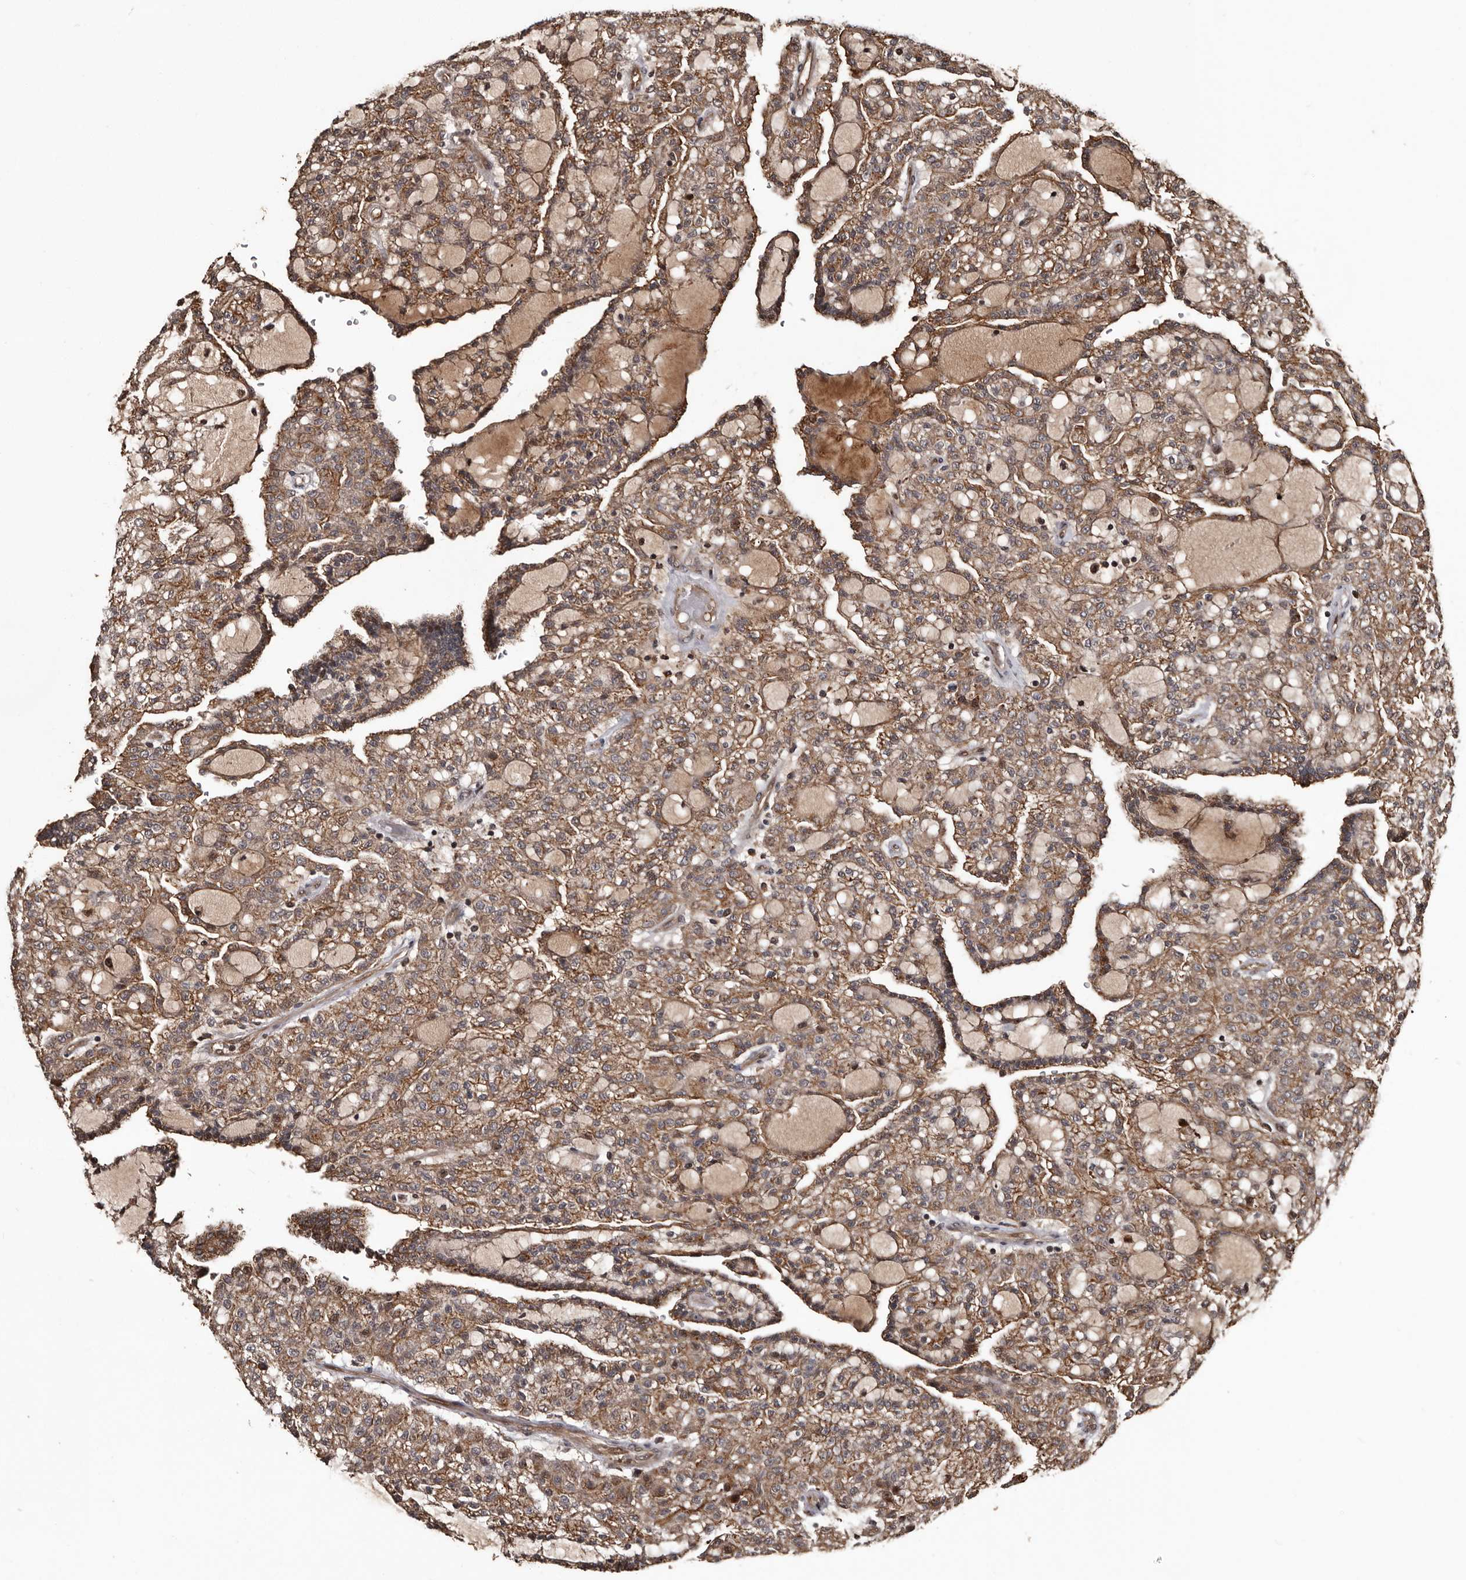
{"staining": {"intensity": "moderate", "quantity": ">75%", "location": "cytoplasmic/membranous,nuclear"}, "tissue": "renal cancer", "cell_type": "Tumor cells", "image_type": "cancer", "snomed": [{"axis": "morphology", "description": "Adenocarcinoma, NOS"}, {"axis": "topography", "description": "Kidney"}], "caption": "A brown stain highlights moderate cytoplasmic/membranous and nuclear expression of a protein in renal cancer (adenocarcinoma) tumor cells.", "gene": "SERTAD4", "patient": {"sex": "male", "age": 63}}